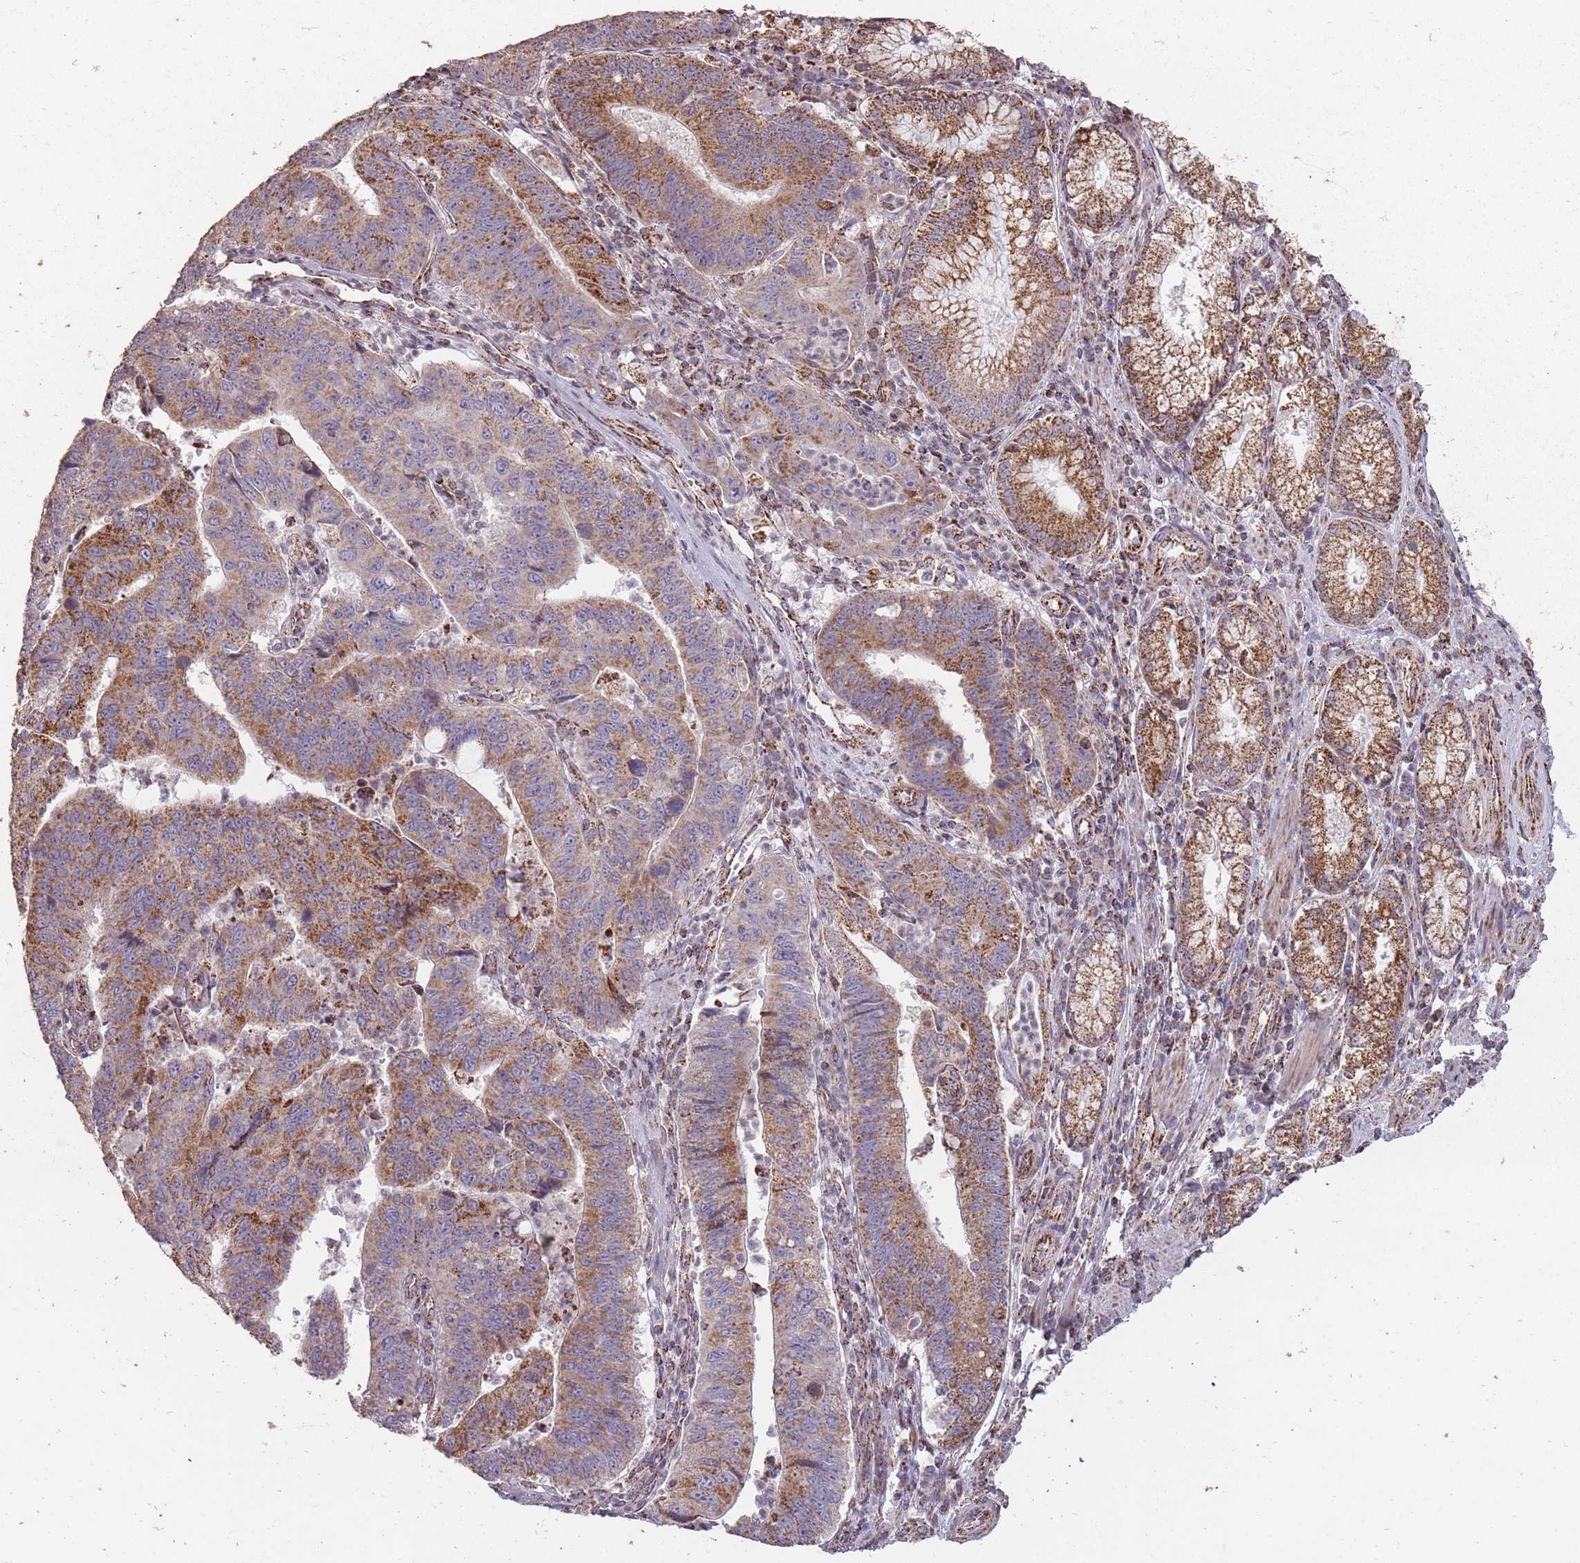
{"staining": {"intensity": "strong", "quantity": ">75%", "location": "cytoplasmic/membranous"}, "tissue": "stomach cancer", "cell_type": "Tumor cells", "image_type": "cancer", "snomed": [{"axis": "morphology", "description": "Adenocarcinoma, NOS"}, {"axis": "topography", "description": "Stomach"}], "caption": "A high amount of strong cytoplasmic/membranous expression is appreciated in about >75% of tumor cells in adenocarcinoma (stomach) tissue. Using DAB (3,3'-diaminobenzidine) (brown) and hematoxylin (blue) stains, captured at high magnification using brightfield microscopy.", "gene": "CNOT8", "patient": {"sex": "male", "age": 59}}